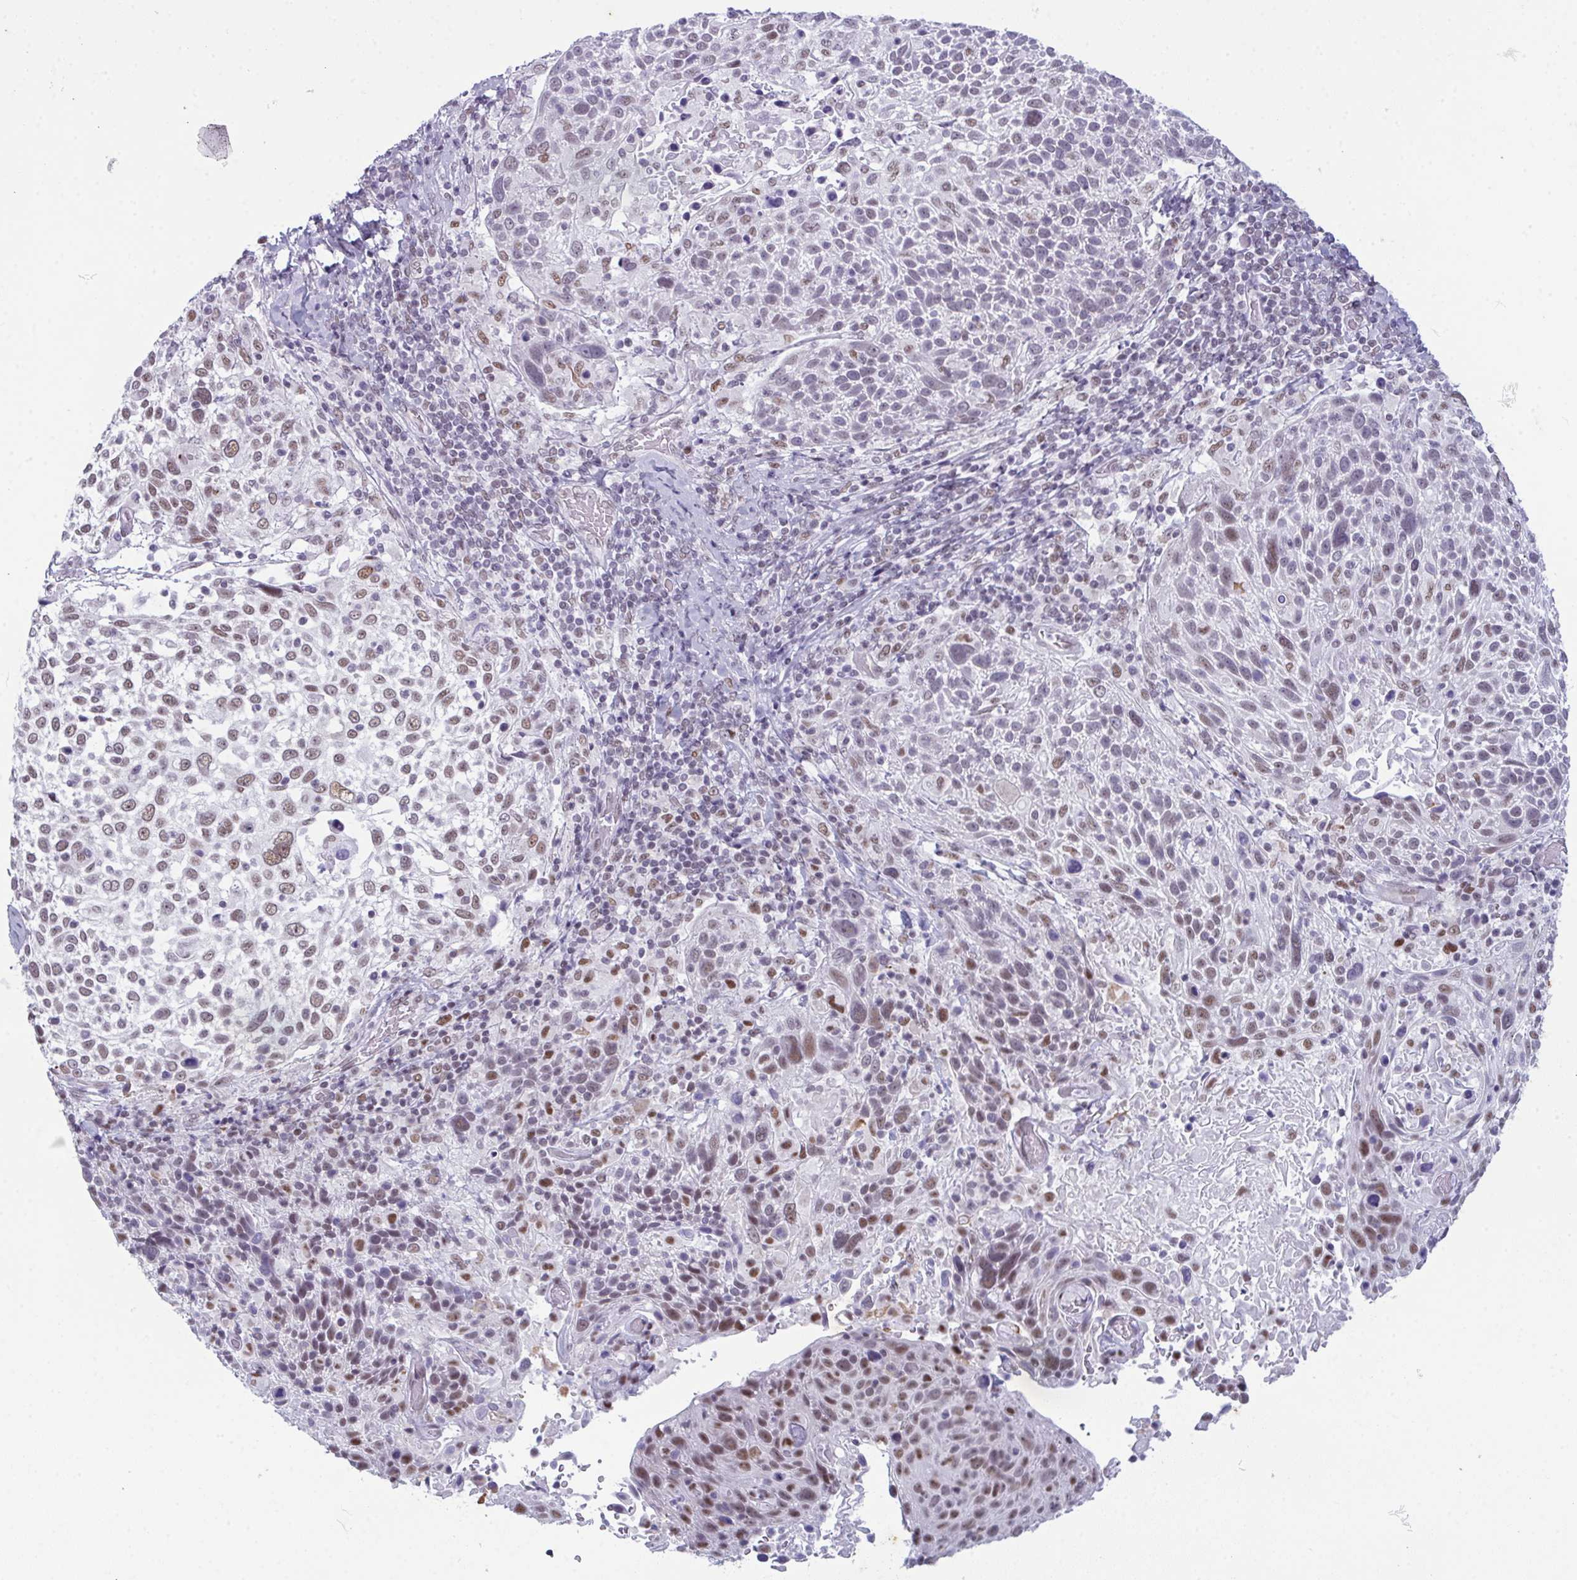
{"staining": {"intensity": "moderate", "quantity": ">75%", "location": "nuclear"}, "tissue": "cervical cancer", "cell_type": "Tumor cells", "image_type": "cancer", "snomed": [{"axis": "morphology", "description": "Squamous cell carcinoma, NOS"}, {"axis": "topography", "description": "Cervix"}], "caption": "Moderate nuclear expression for a protein is appreciated in approximately >75% of tumor cells of cervical cancer (squamous cell carcinoma) using immunohistochemistry.", "gene": "RBM7", "patient": {"sex": "female", "age": 61}}